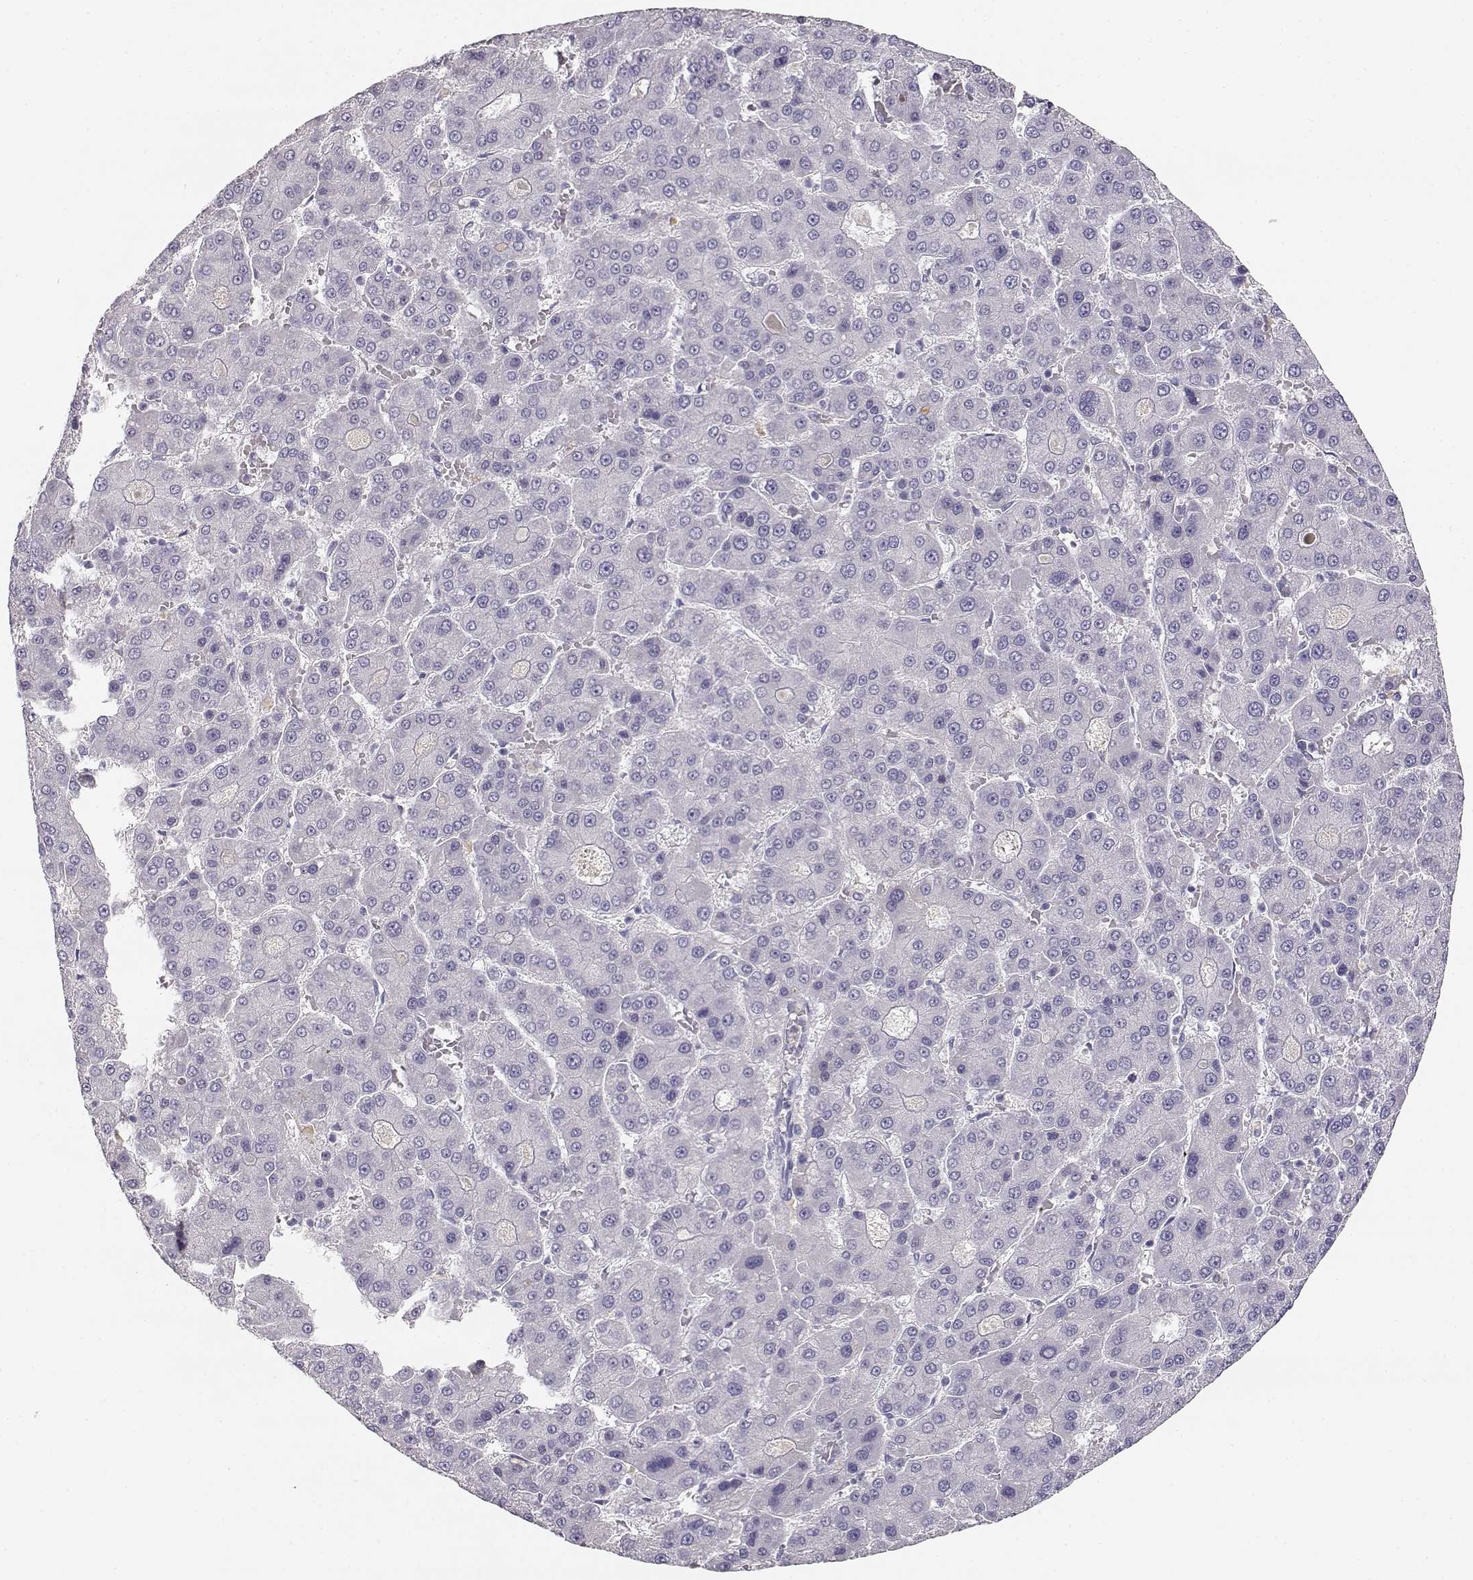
{"staining": {"intensity": "negative", "quantity": "none", "location": "none"}, "tissue": "liver cancer", "cell_type": "Tumor cells", "image_type": "cancer", "snomed": [{"axis": "morphology", "description": "Carcinoma, Hepatocellular, NOS"}, {"axis": "topography", "description": "Liver"}], "caption": "Tumor cells show no significant protein positivity in hepatocellular carcinoma (liver). (DAB immunohistochemistry (IHC) with hematoxylin counter stain).", "gene": "SLCO6A1", "patient": {"sex": "male", "age": 70}}